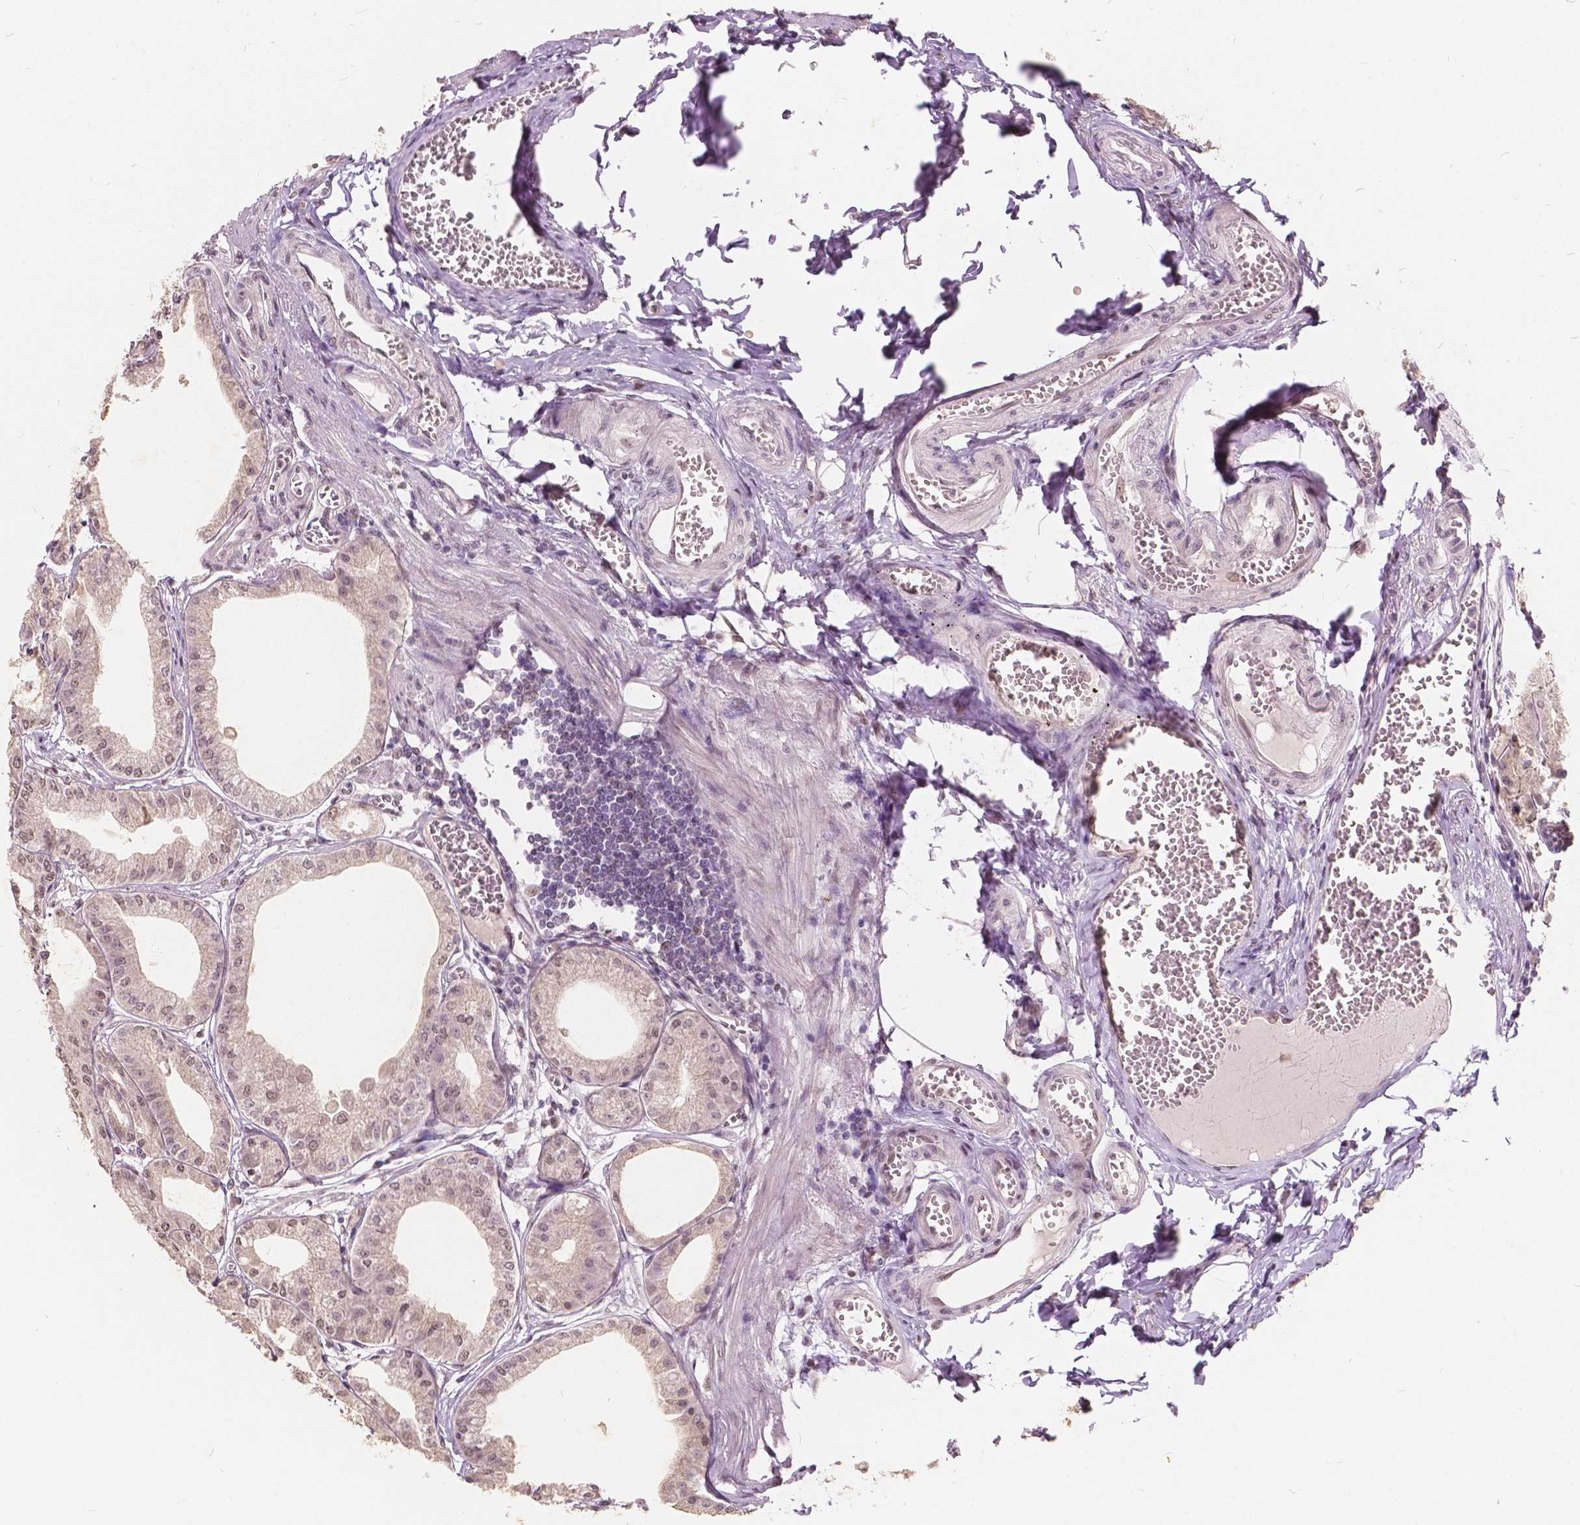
{"staining": {"intensity": "moderate", "quantity": ">75%", "location": "nuclear"}, "tissue": "stomach", "cell_type": "Glandular cells", "image_type": "normal", "snomed": [{"axis": "morphology", "description": "Normal tissue, NOS"}, {"axis": "topography", "description": "Stomach, lower"}], "caption": "This is an image of immunohistochemistry staining of unremarkable stomach, which shows moderate staining in the nuclear of glandular cells.", "gene": "HOXA10", "patient": {"sex": "male", "age": 71}}